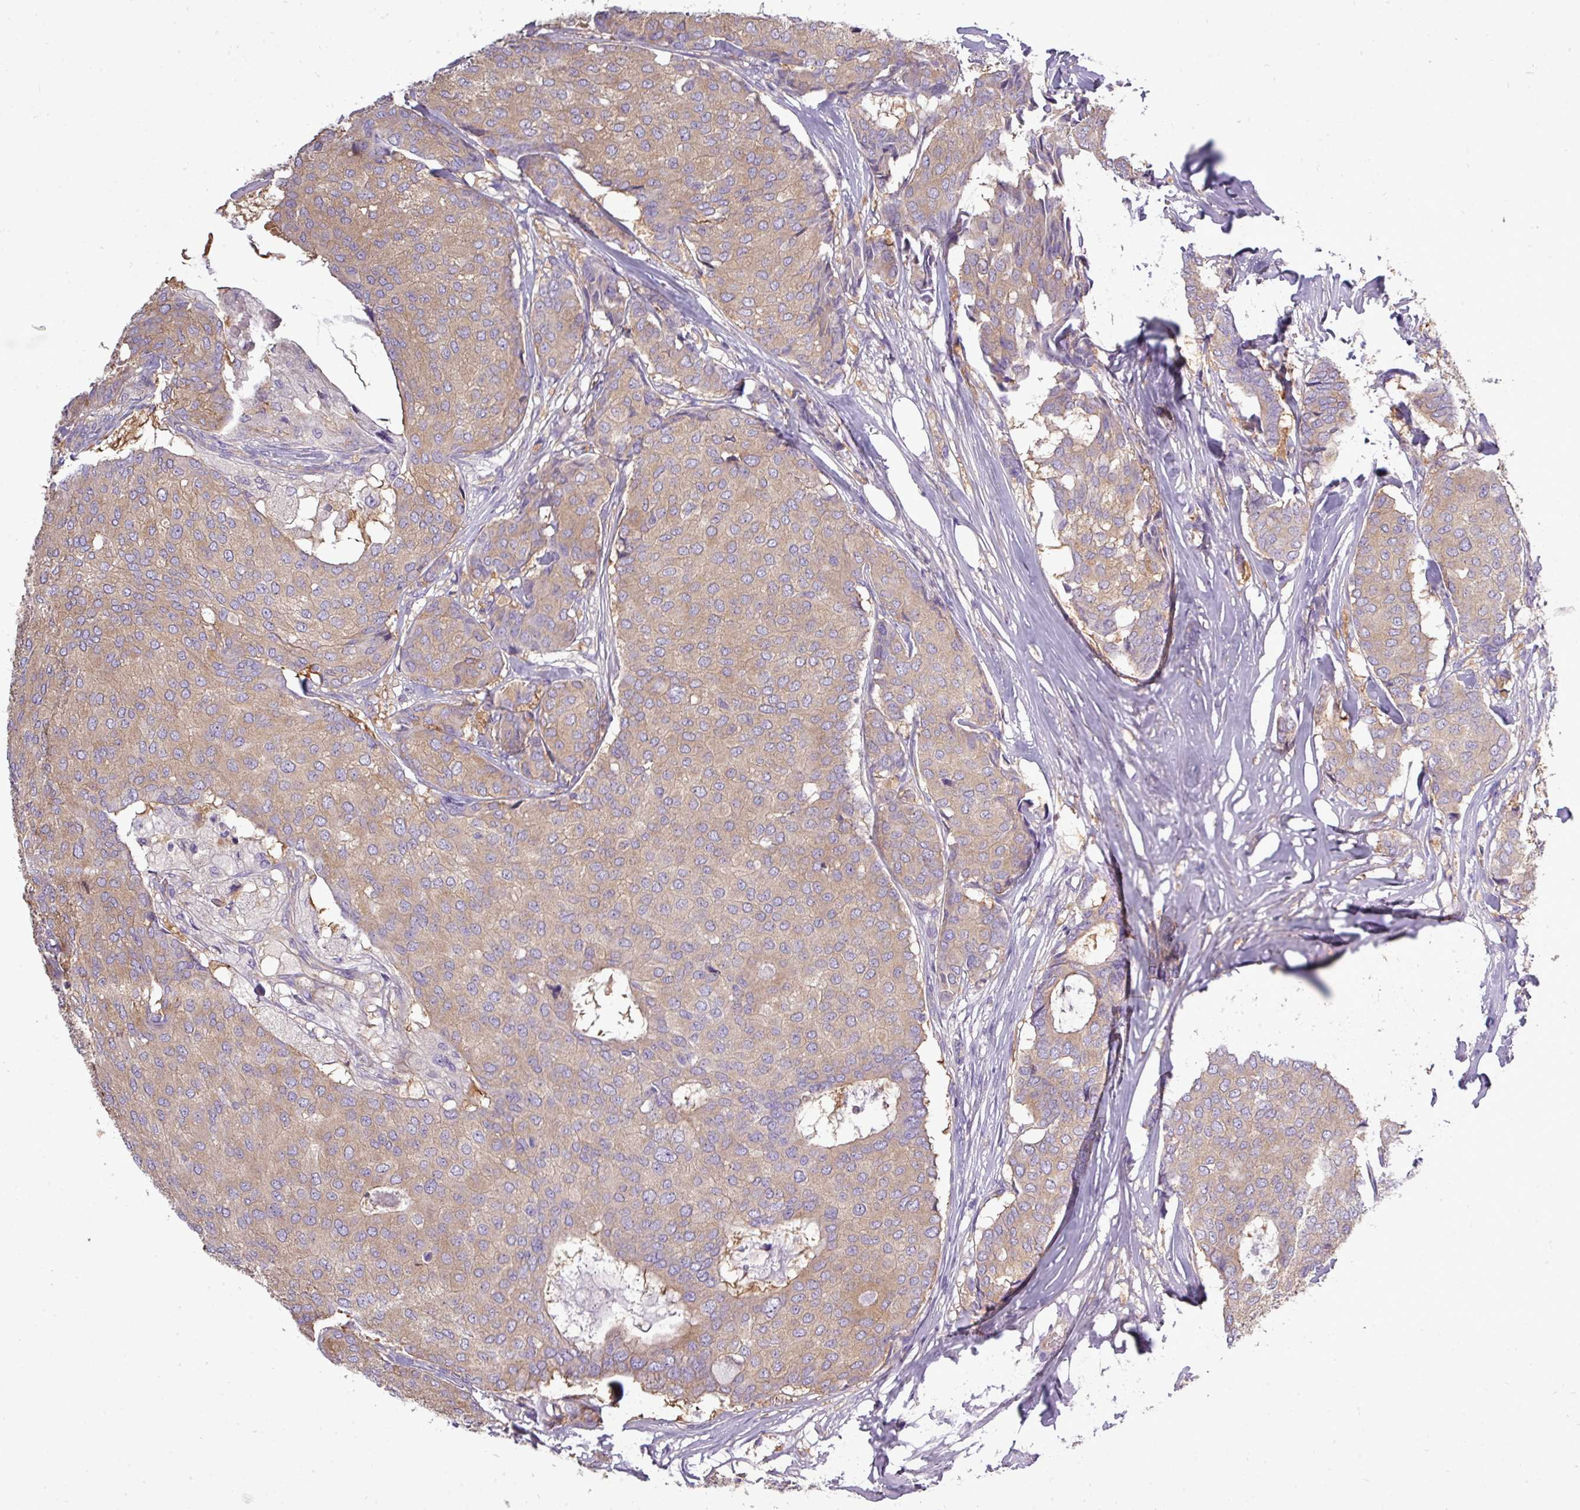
{"staining": {"intensity": "weak", "quantity": "25%-75%", "location": "cytoplasmic/membranous"}, "tissue": "breast cancer", "cell_type": "Tumor cells", "image_type": "cancer", "snomed": [{"axis": "morphology", "description": "Duct carcinoma"}, {"axis": "topography", "description": "Breast"}], "caption": "Human invasive ductal carcinoma (breast) stained with a protein marker reveals weak staining in tumor cells.", "gene": "DNAAF9", "patient": {"sex": "female", "age": 75}}